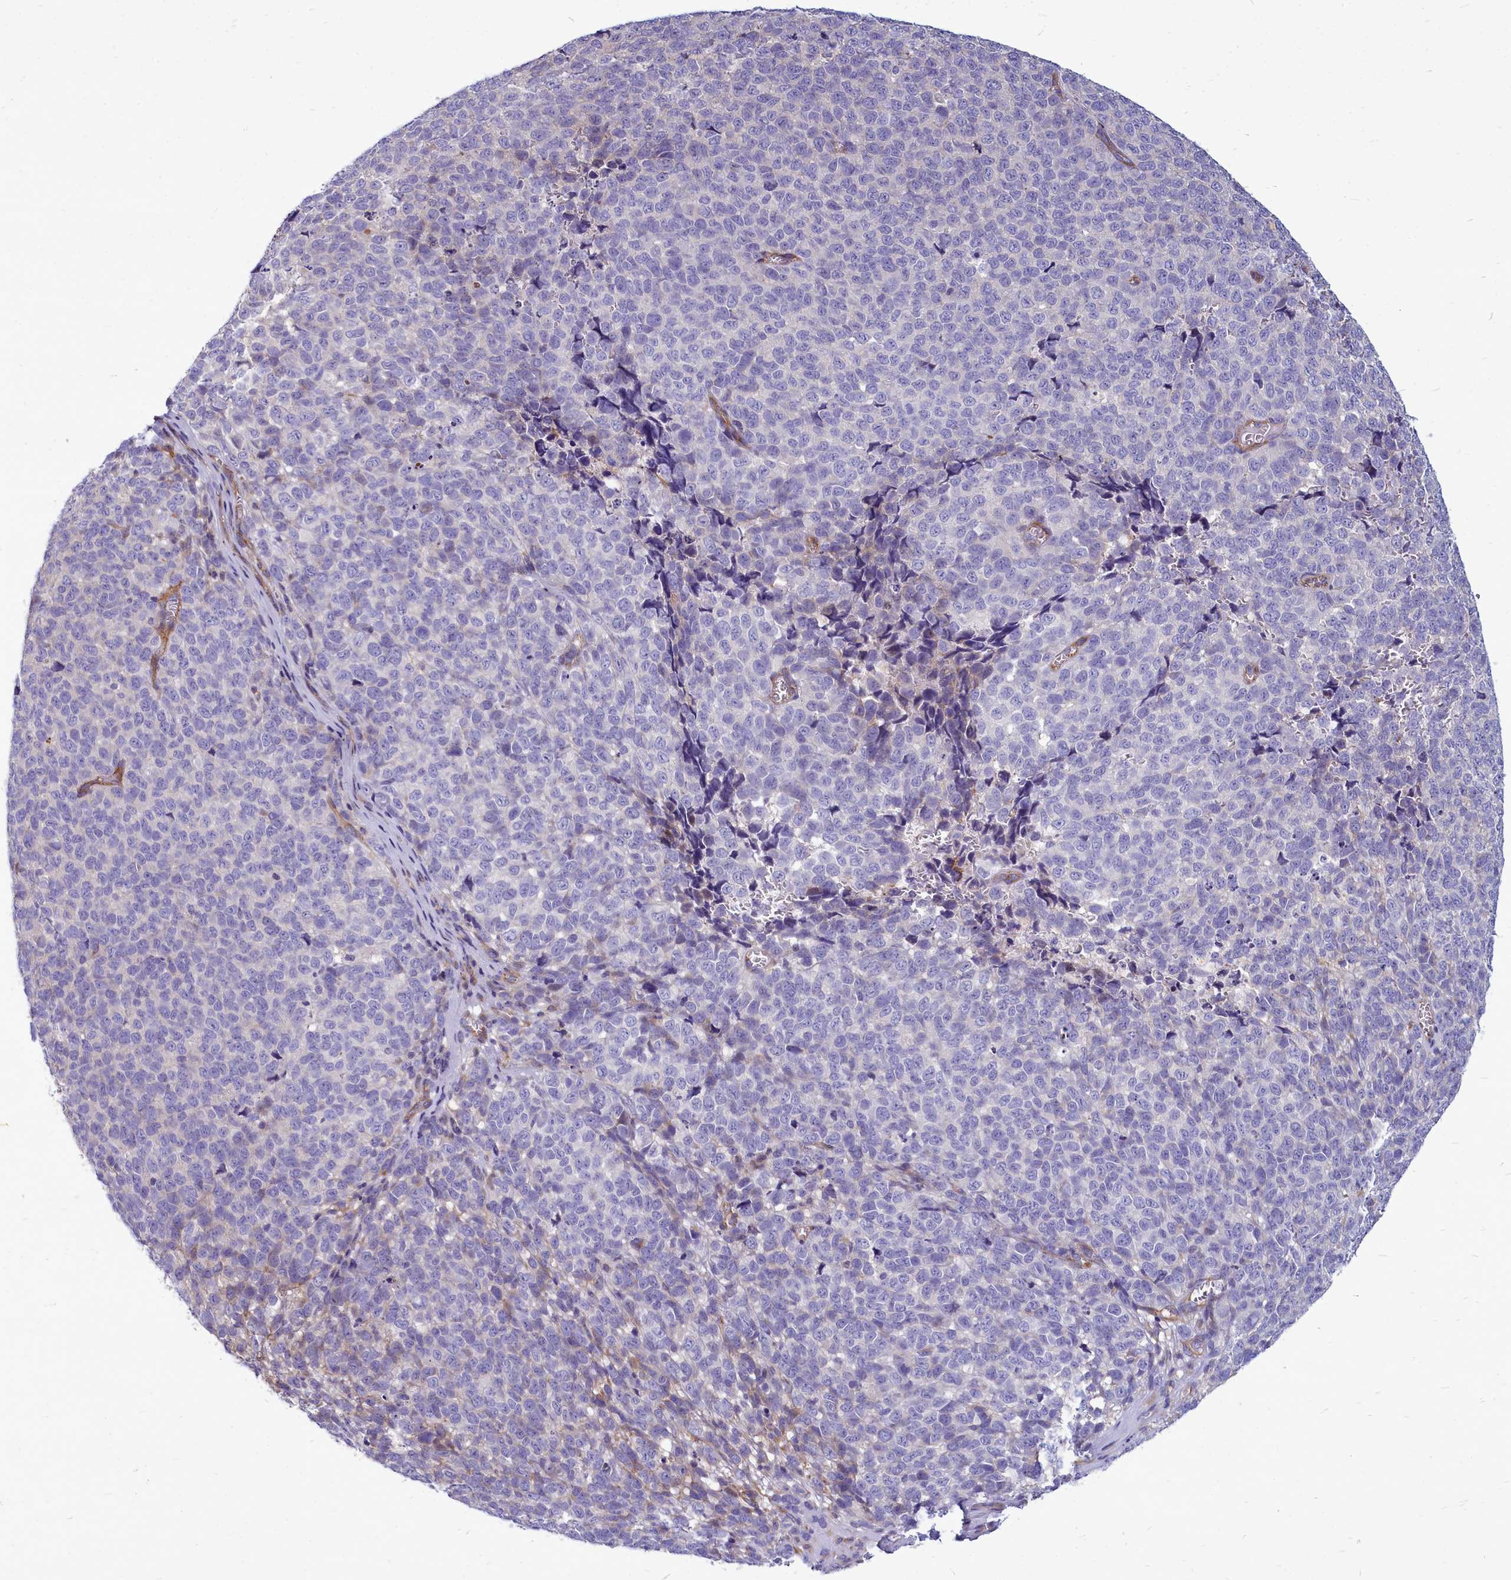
{"staining": {"intensity": "negative", "quantity": "none", "location": "none"}, "tissue": "melanoma", "cell_type": "Tumor cells", "image_type": "cancer", "snomed": [{"axis": "morphology", "description": "Malignant melanoma, NOS"}, {"axis": "topography", "description": "Nose, NOS"}], "caption": "This photomicrograph is of melanoma stained with immunohistochemistry to label a protein in brown with the nuclei are counter-stained blue. There is no staining in tumor cells. The staining was performed using DAB to visualize the protein expression in brown, while the nuclei were stained in blue with hematoxylin (Magnification: 20x).", "gene": "TTC5", "patient": {"sex": "female", "age": 48}}